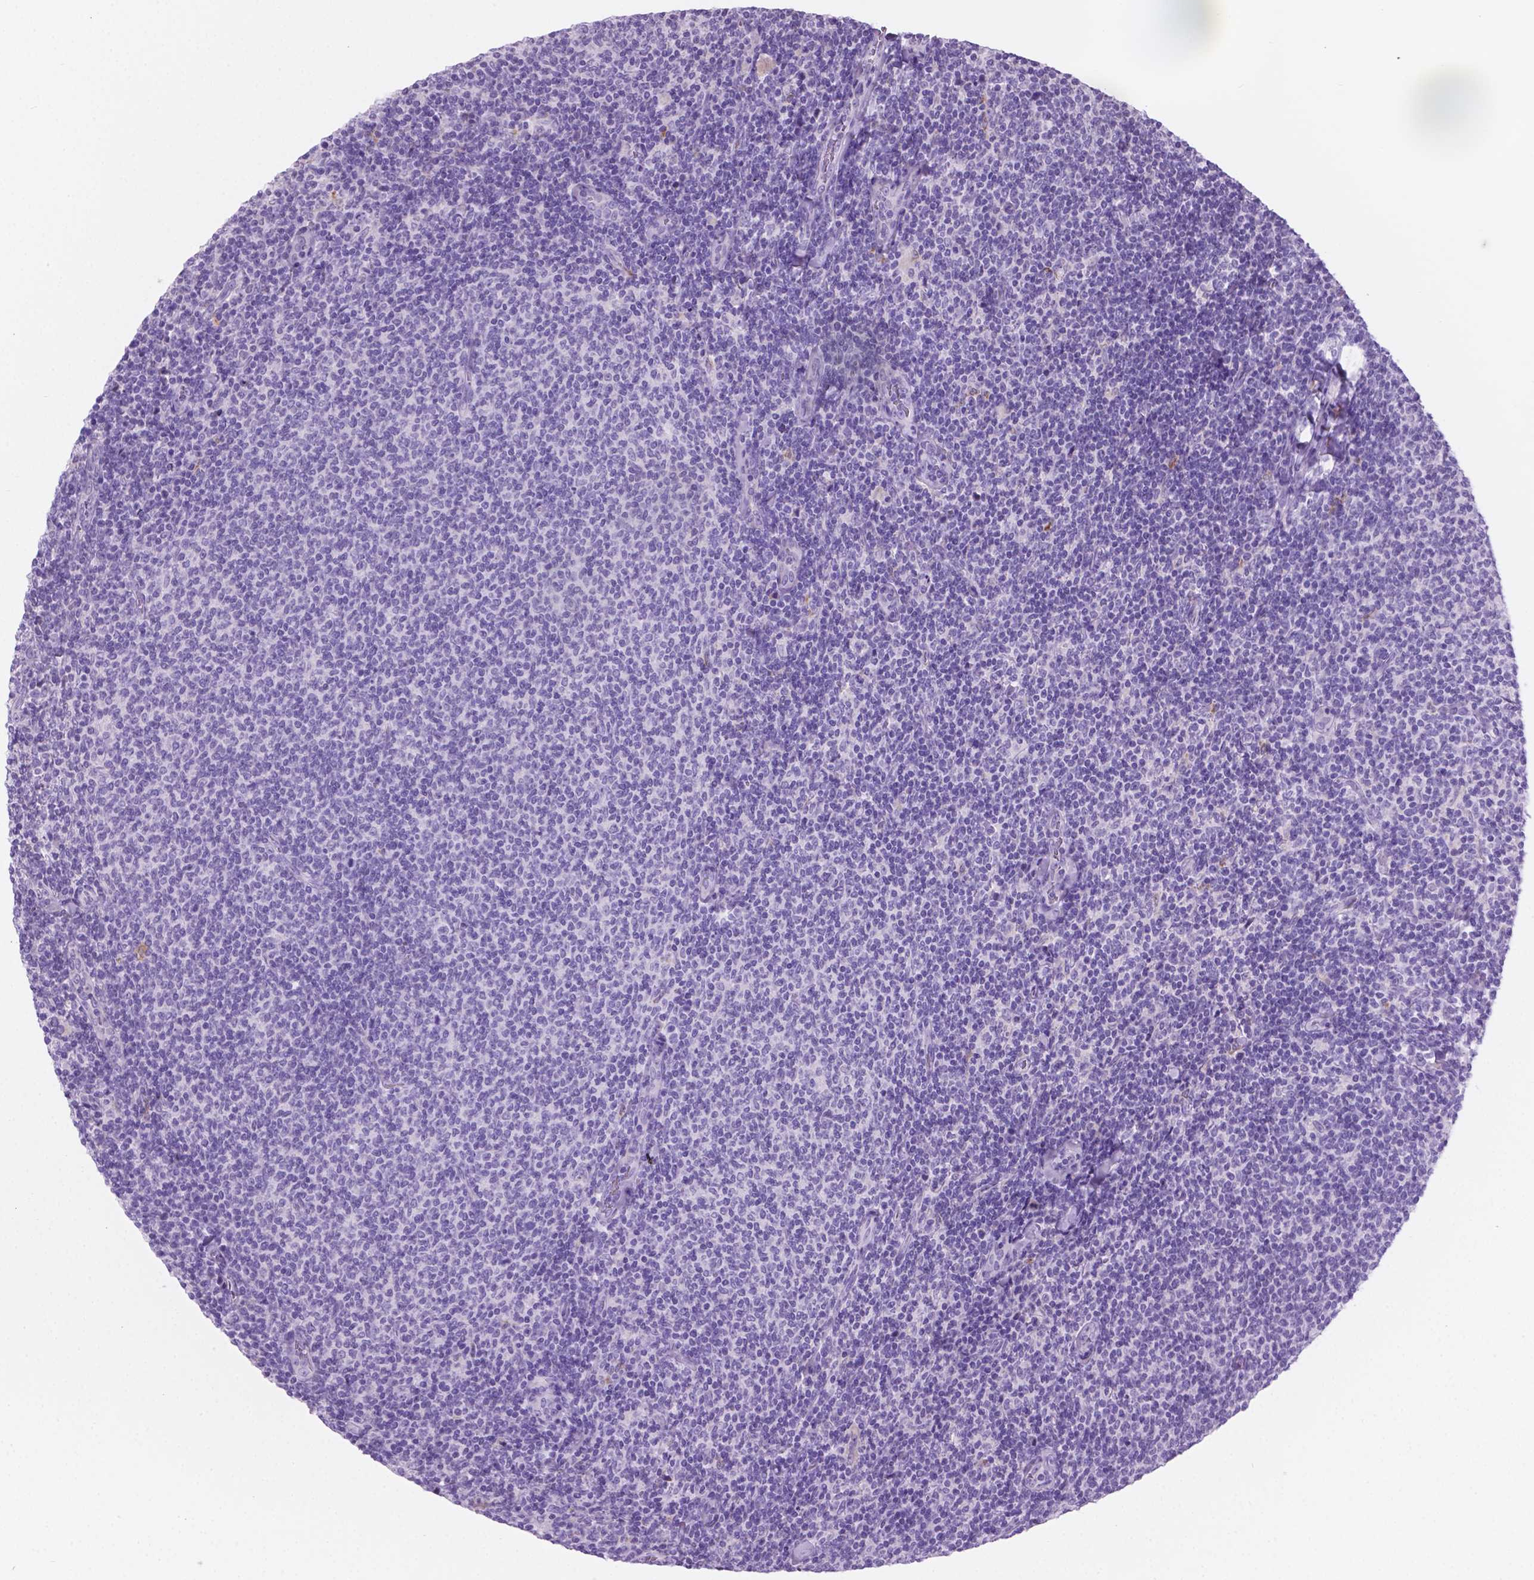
{"staining": {"intensity": "negative", "quantity": "none", "location": "none"}, "tissue": "lymphoma", "cell_type": "Tumor cells", "image_type": "cancer", "snomed": [{"axis": "morphology", "description": "Malignant lymphoma, non-Hodgkin's type, Low grade"}, {"axis": "topography", "description": "Lymph node"}], "caption": "This photomicrograph is of low-grade malignant lymphoma, non-Hodgkin's type stained with immunohistochemistry to label a protein in brown with the nuclei are counter-stained blue. There is no positivity in tumor cells. (IHC, brightfield microscopy, high magnification).", "gene": "GRIN2B", "patient": {"sex": "male", "age": 52}}